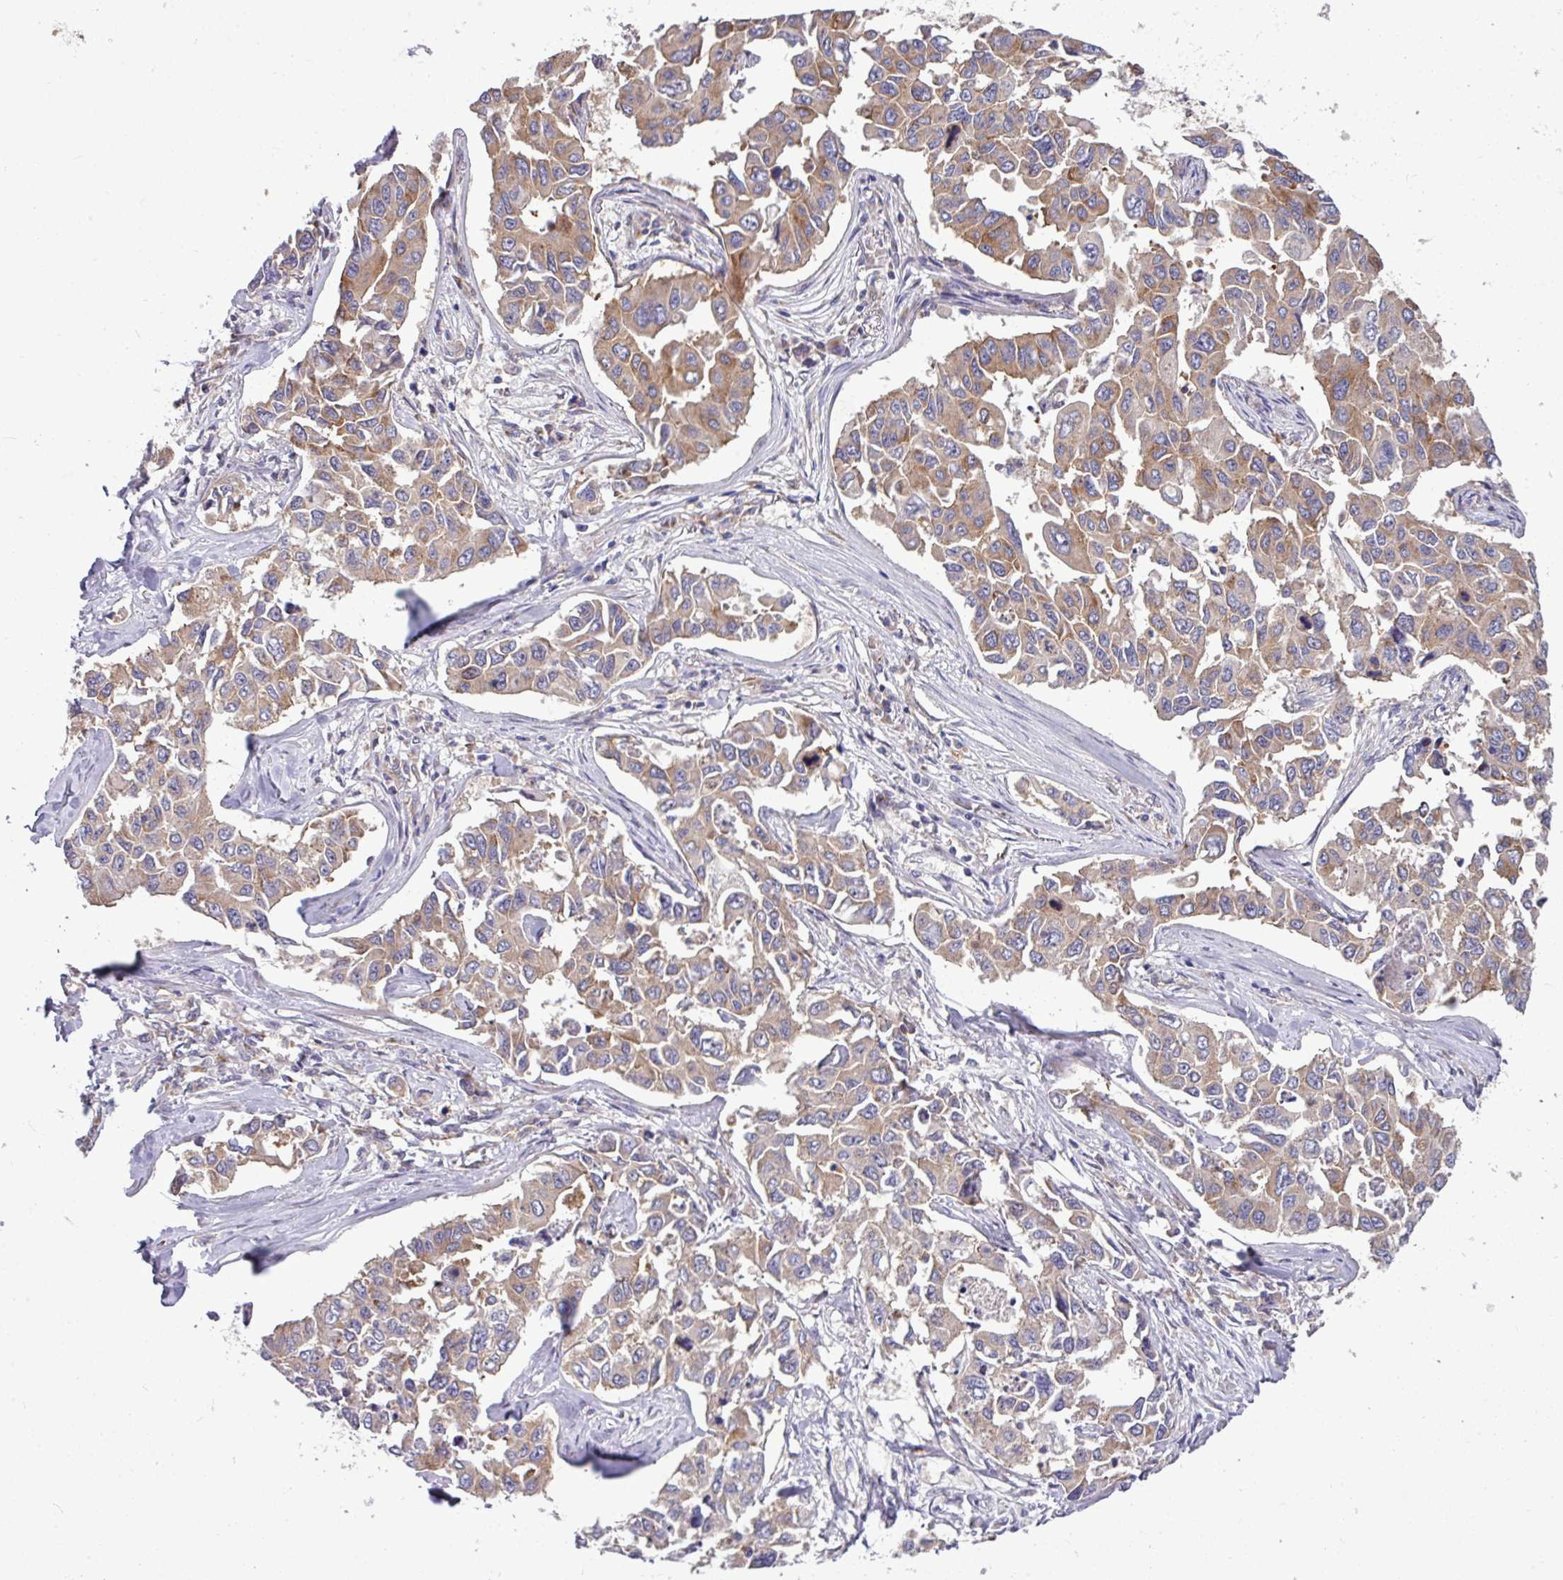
{"staining": {"intensity": "moderate", "quantity": ">75%", "location": "cytoplasmic/membranous"}, "tissue": "lung cancer", "cell_type": "Tumor cells", "image_type": "cancer", "snomed": [{"axis": "morphology", "description": "Adenocarcinoma, NOS"}, {"axis": "topography", "description": "Lung"}], "caption": "This is a histology image of IHC staining of lung adenocarcinoma, which shows moderate expression in the cytoplasmic/membranous of tumor cells.", "gene": "LSM12", "patient": {"sex": "male", "age": 64}}